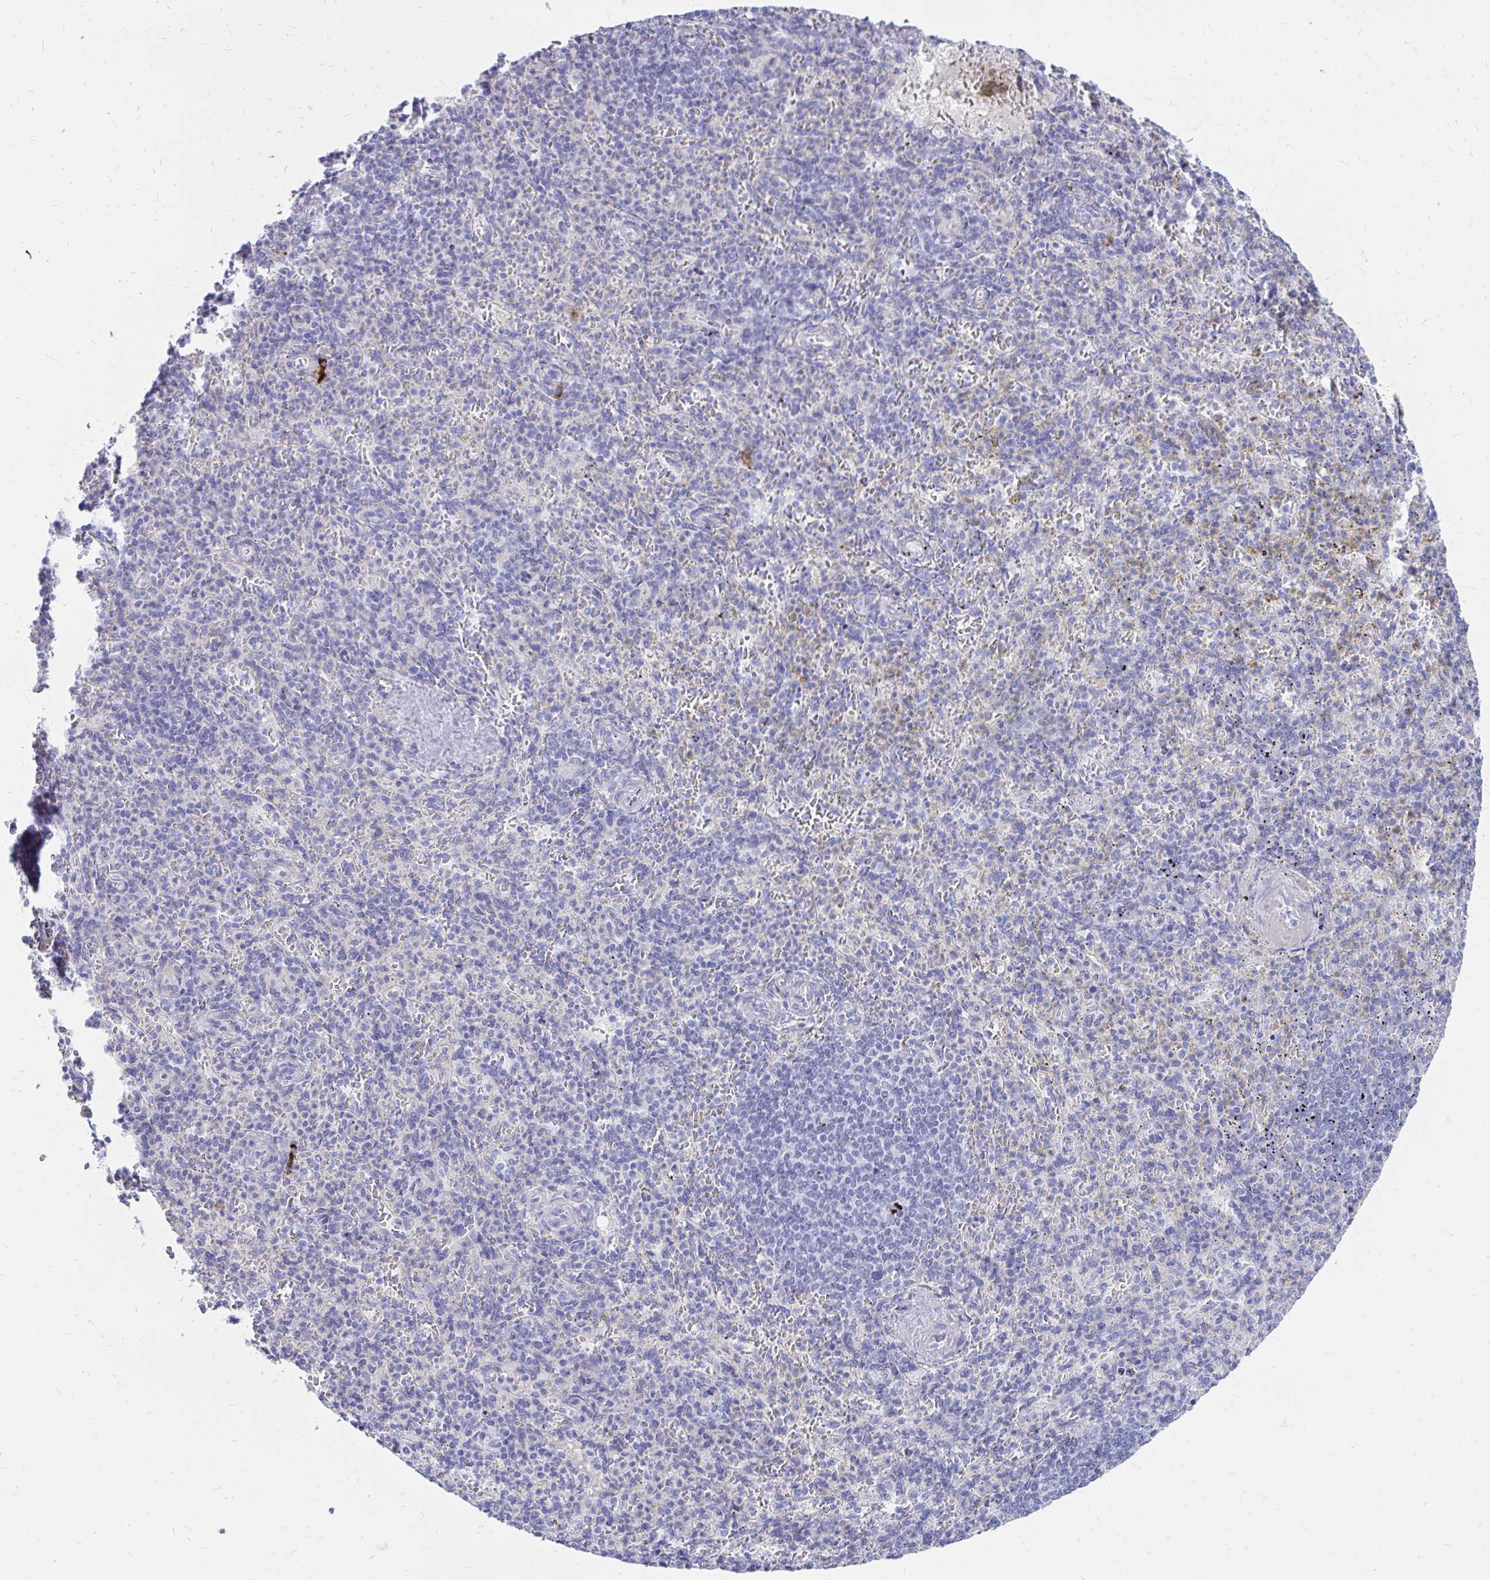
{"staining": {"intensity": "negative", "quantity": "none", "location": "none"}, "tissue": "spleen", "cell_type": "Cells in red pulp", "image_type": "normal", "snomed": [{"axis": "morphology", "description": "Normal tissue, NOS"}, {"axis": "topography", "description": "Spleen"}], "caption": "Spleen stained for a protein using immunohistochemistry (IHC) demonstrates no expression cells in red pulp.", "gene": "IGSF5", "patient": {"sex": "female", "age": 74}}